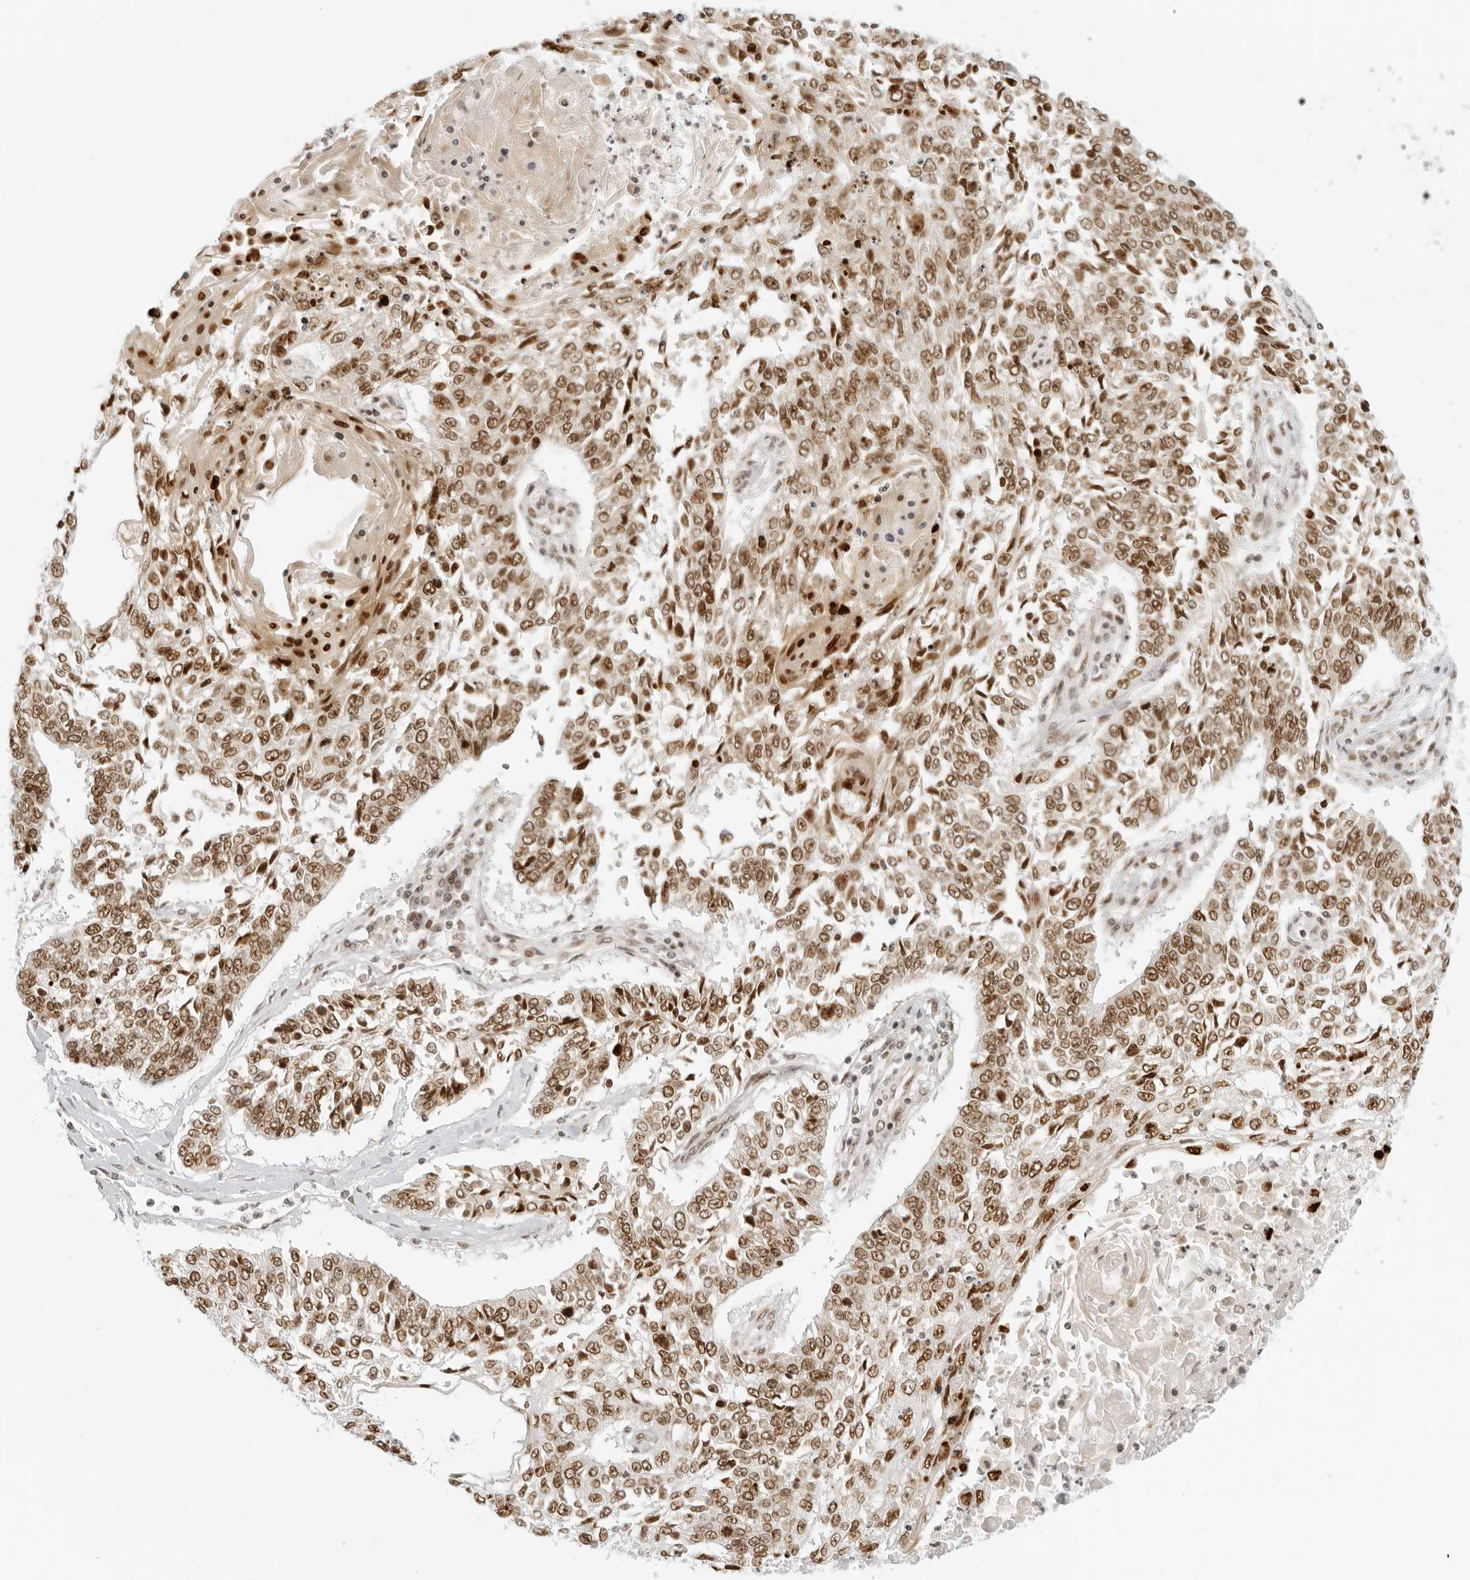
{"staining": {"intensity": "moderate", "quantity": ">75%", "location": "nuclear"}, "tissue": "lung cancer", "cell_type": "Tumor cells", "image_type": "cancer", "snomed": [{"axis": "morphology", "description": "Normal tissue, NOS"}, {"axis": "morphology", "description": "Squamous cell carcinoma, NOS"}, {"axis": "topography", "description": "Cartilage tissue"}, {"axis": "topography", "description": "Bronchus"}, {"axis": "topography", "description": "Lung"}, {"axis": "topography", "description": "Peripheral nerve tissue"}], "caption": "About >75% of tumor cells in human lung cancer reveal moderate nuclear protein positivity as visualized by brown immunohistochemical staining.", "gene": "RCC1", "patient": {"sex": "female", "age": 49}}